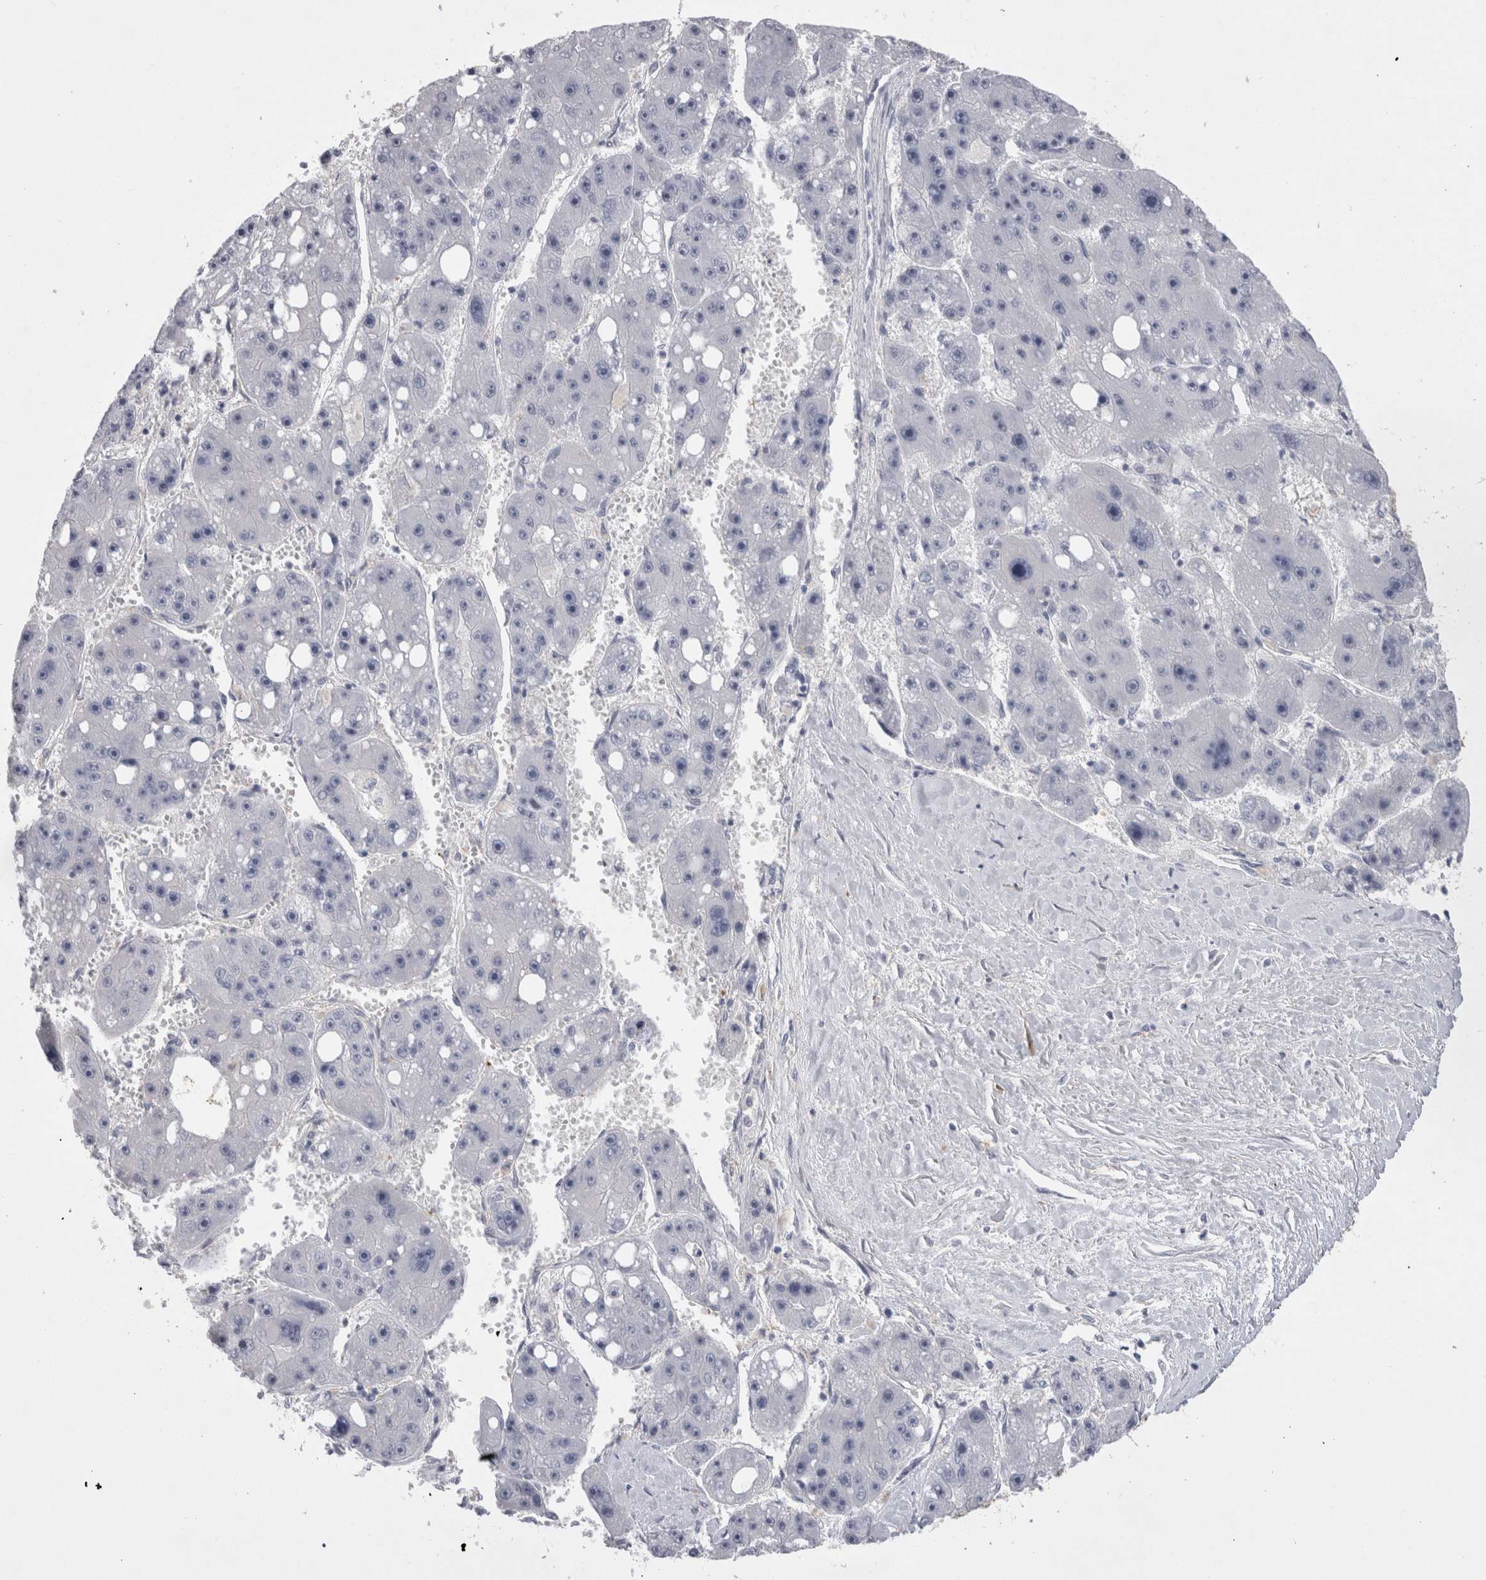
{"staining": {"intensity": "negative", "quantity": "none", "location": "none"}, "tissue": "liver cancer", "cell_type": "Tumor cells", "image_type": "cancer", "snomed": [{"axis": "morphology", "description": "Carcinoma, Hepatocellular, NOS"}, {"axis": "topography", "description": "Liver"}], "caption": "Immunohistochemical staining of liver hepatocellular carcinoma reveals no significant expression in tumor cells.", "gene": "ATXN3", "patient": {"sex": "female", "age": 61}}